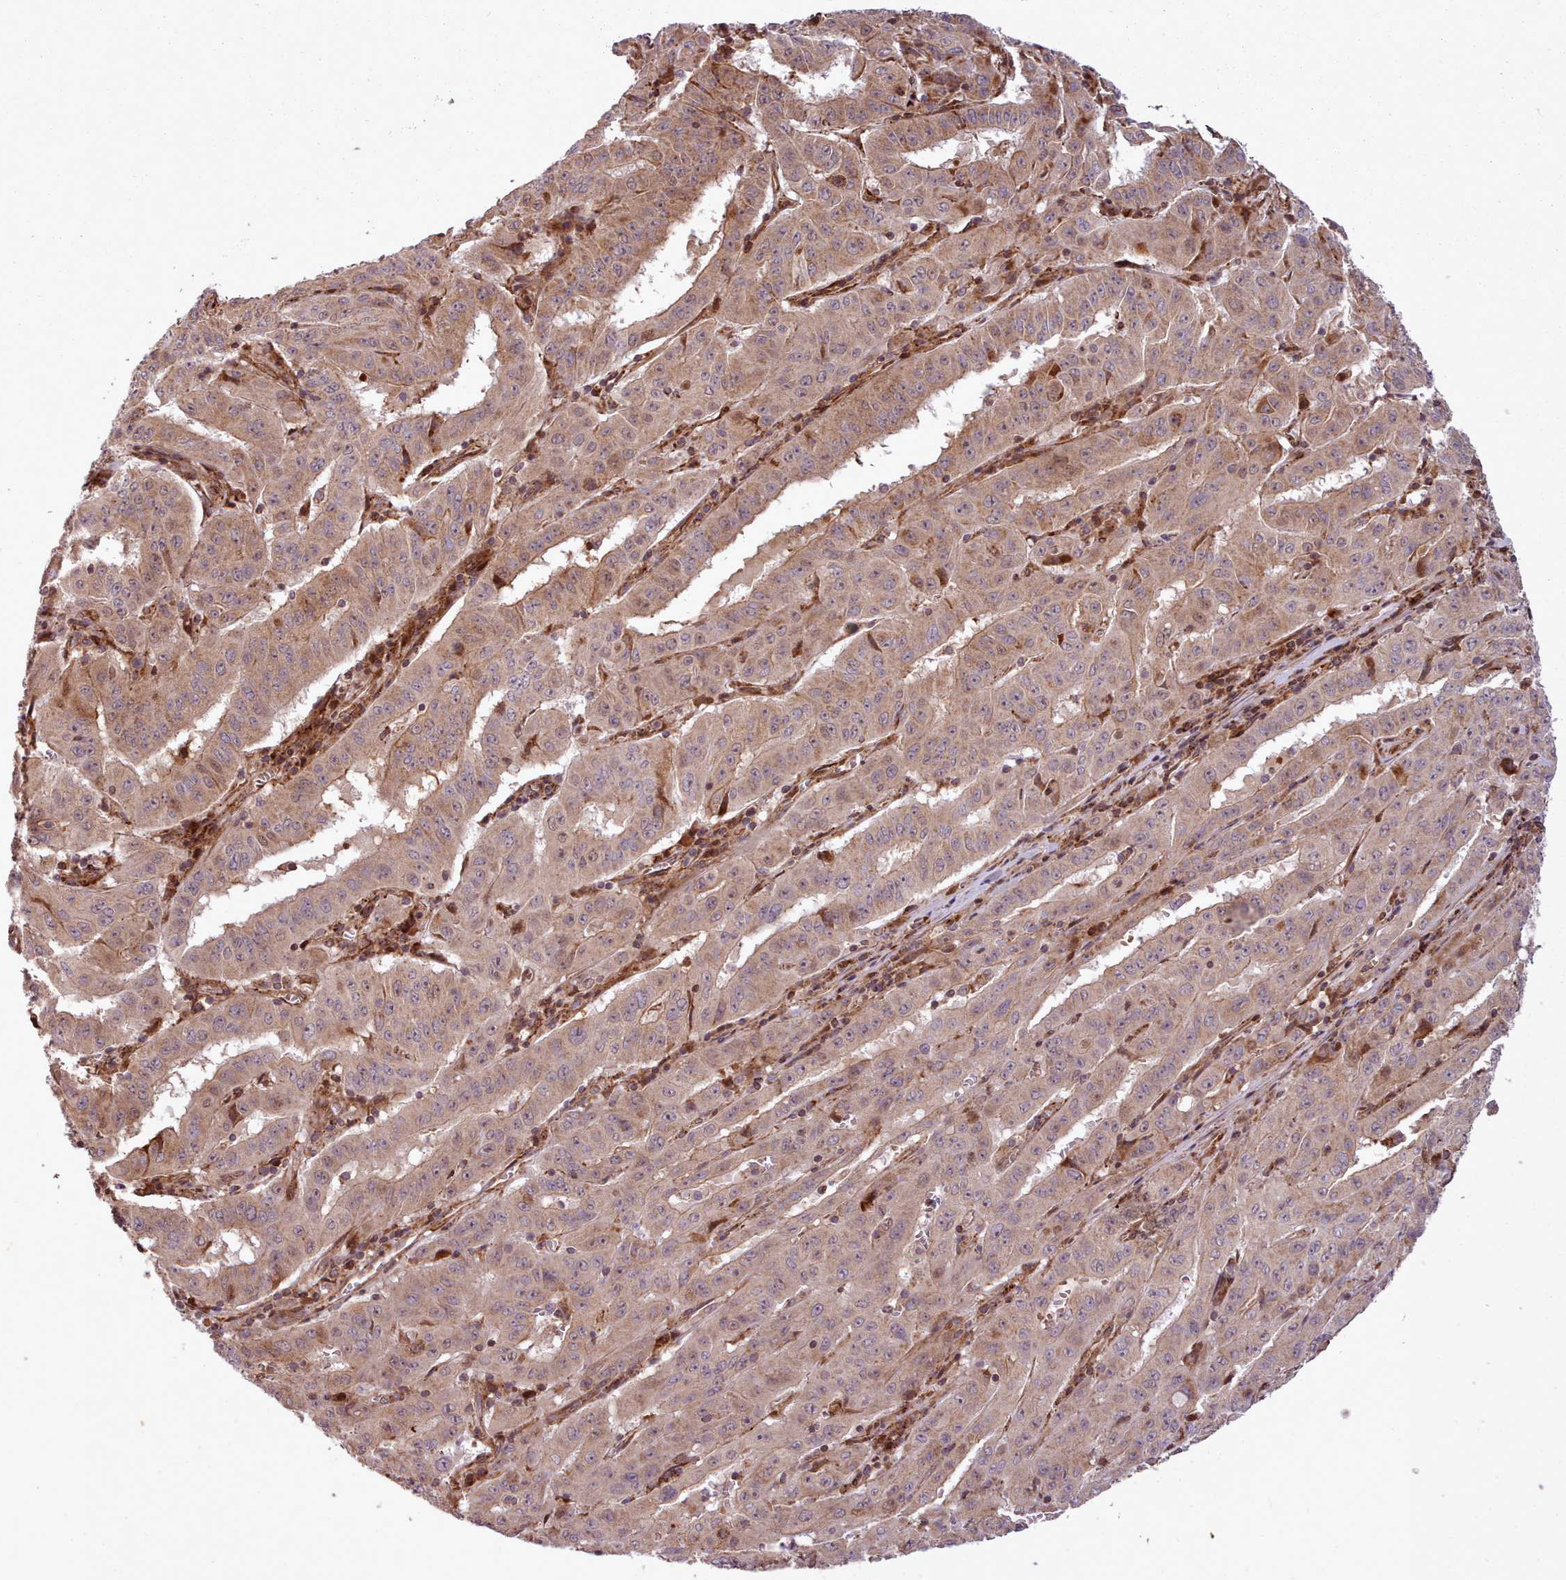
{"staining": {"intensity": "moderate", "quantity": ">75%", "location": "cytoplasmic/membranous"}, "tissue": "pancreatic cancer", "cell_type": "Tumor cells", "image_type": "cancer", "snomed": [{"axis": "morphology", "description": "Adenocarcinoma, NOS"}, {"axis": "topography", "description": "Pancreas"}], "caption": "Moderate cytoplasmic/membranous staining is present in about >75% of tumor cells in pancreatic cancer (adenocarcinoma). Immunohistochemistry stains the protein of interest in brown and the nuclei are stained blue.", "gene": "NLRP7", "patient": {"sex": "male", "age": 63}}